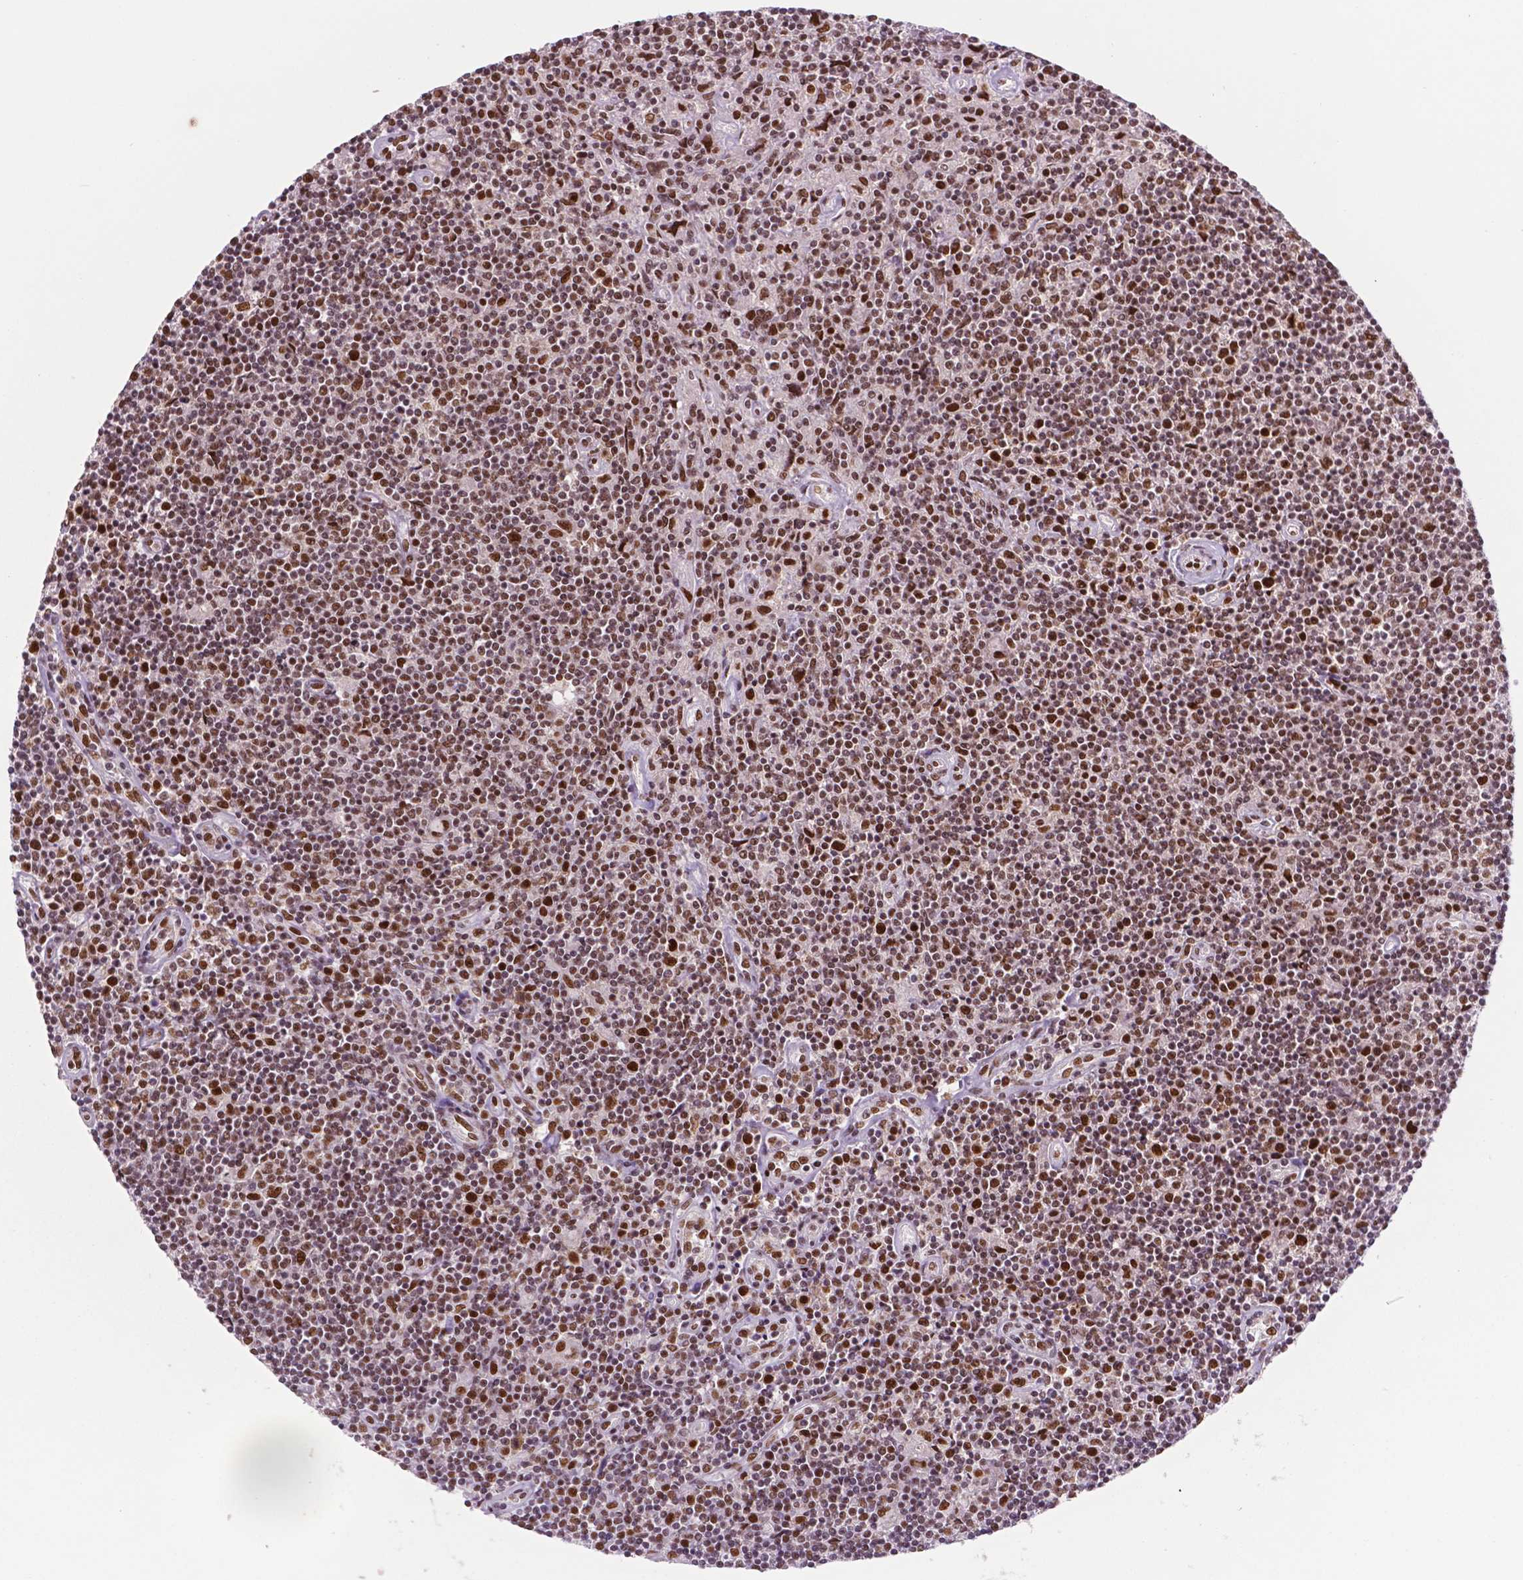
{"staining": {"intensity": "moderate", "quantity": ">75%", "location": "nuclear"}, "tissue": "lymphoma", "cell_type": "Tumor cells", "image_type": "cancer", "snomed": [{"axis": "morphology", "description": "Hodgkin's disease, NOS"}, {"axis": "topography", "description": "Lymph node"}], "caption": "About >75% of tumor cells in Hodgkin's disease reveal moderate nuclear protein expression as visualized by brown immunohistochemical staining.", "gene": "MLH1", "patient": {"sex": "male", "age": 40}}